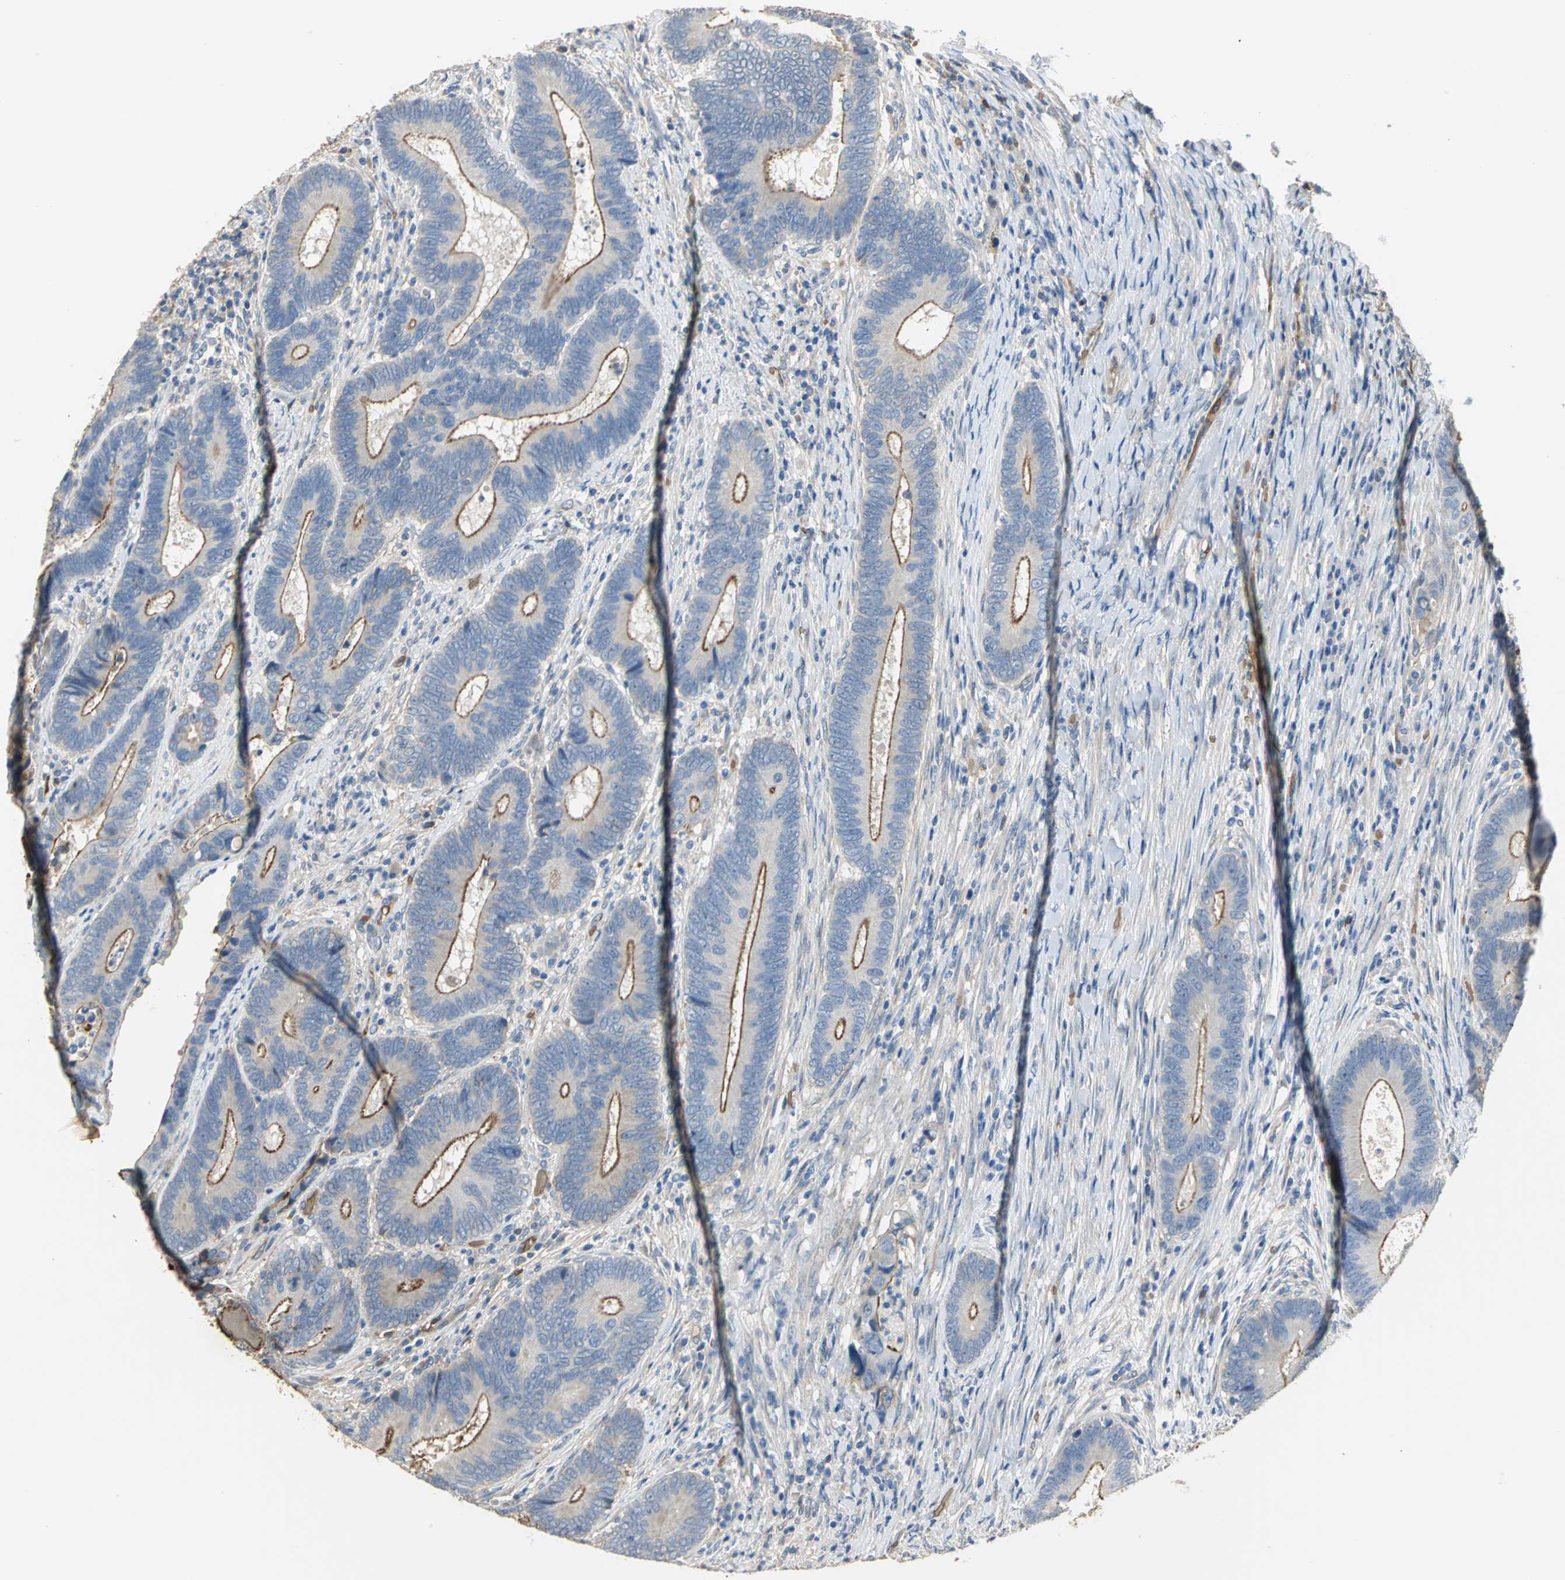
{"staining": {"intensity": "moderate", "quantity": ">75%", "location": "cytoplasmic/membranous"}, "tissue": "colorectal cancer", "cell_type": "Tumor cells", "image_type": "cancer", "snomed": [{"axis": "morphology", "description": "Adenocarcinoma, NOS"}, {"axis": "topography", "description": "Colon"}], "caption": "Colorectal cancer (adenocarcinoma) stained for a protein reveals moderate cytoplasmic/membranous positivity in tumor cells.", "gene": "TREM1", "patient": {"sex": "female", "age": 78}}